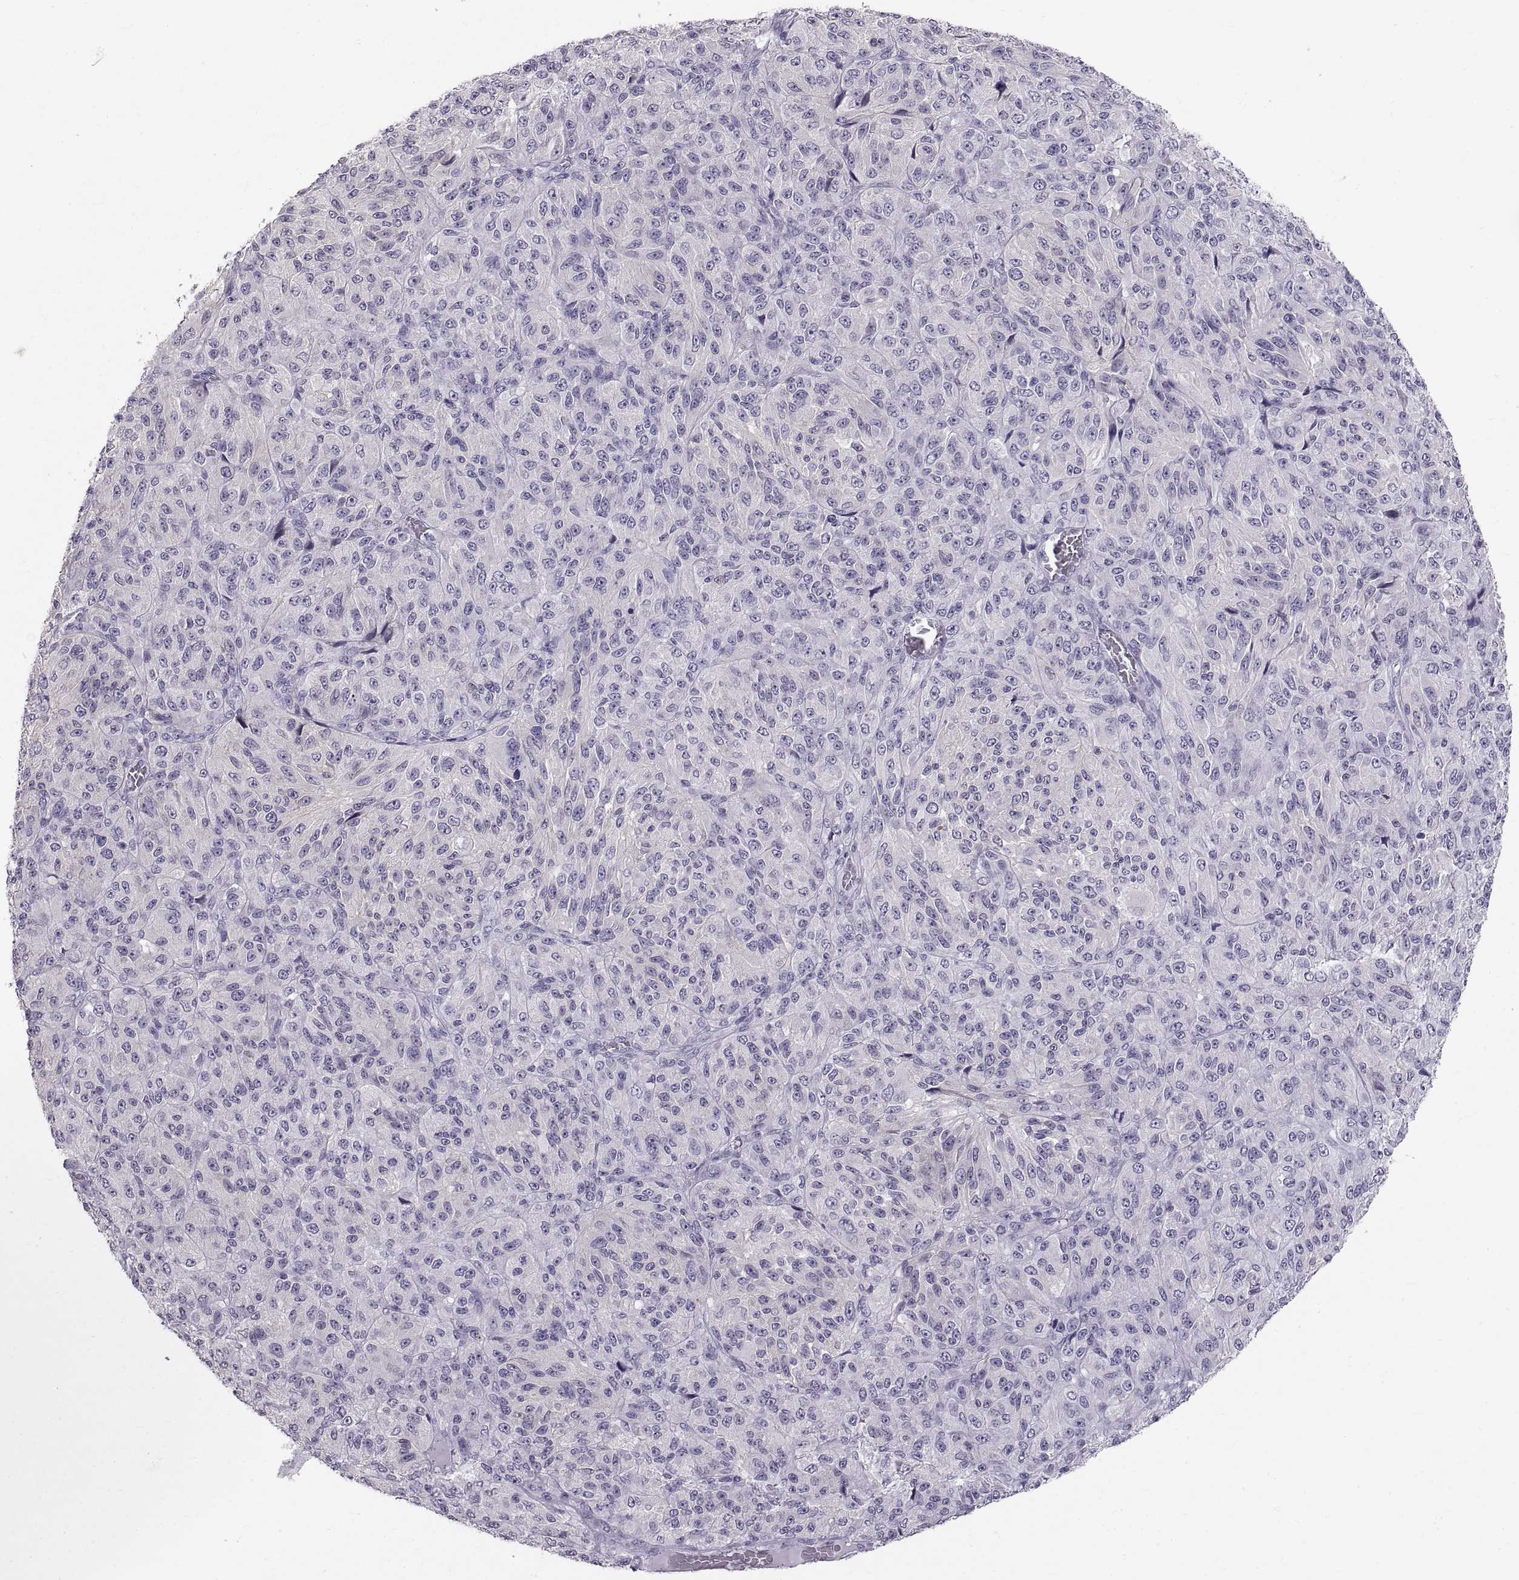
{"staining": {"intensity": "negative", "quantity": "none", "location": "none"}, "tissue": "melanoma", "cell_type": "Tumor cells", "image_type": "cancer", "snomed": [{"axis": "morphology", "description": "Malignant melanoma, Metastatic site"}, {"axis": "topography", "description": "Brain"}], "caption": "Human melanoma stained for a protein using immunohistochemistry (IHC) demonstrates no expression in tumor cells.", "gene": "SPACDR", "patient": {"sex": "female", "age": 56}}